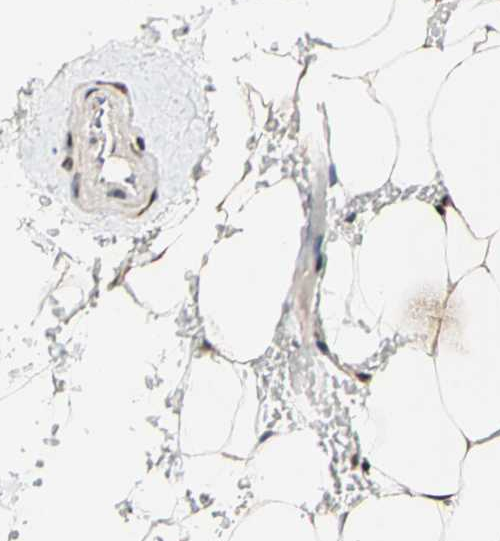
{"staining": {"intensity": "weak", "quantity": "25%-75%", "location": "cytoplasmic/membranous"}, "tissue": "adipose tissue", "cell_type": "Adipocytes", "image_type": "normal", "snomed": [{"axis": "morphology", "description": "Normal tissue, NOS"}, {"axis": "topography", "description": "Peripheral nerve tissue"}], "caption": "The photomicrograph displays immunohistochemical staining of unremarkable adipose tissue. There is weak cytoplasmic/membranous staining is seen in approximately 25%-75% of adipocytes.", "gene": "SOX30", "patient": {"sex": "male", "age": 70}}